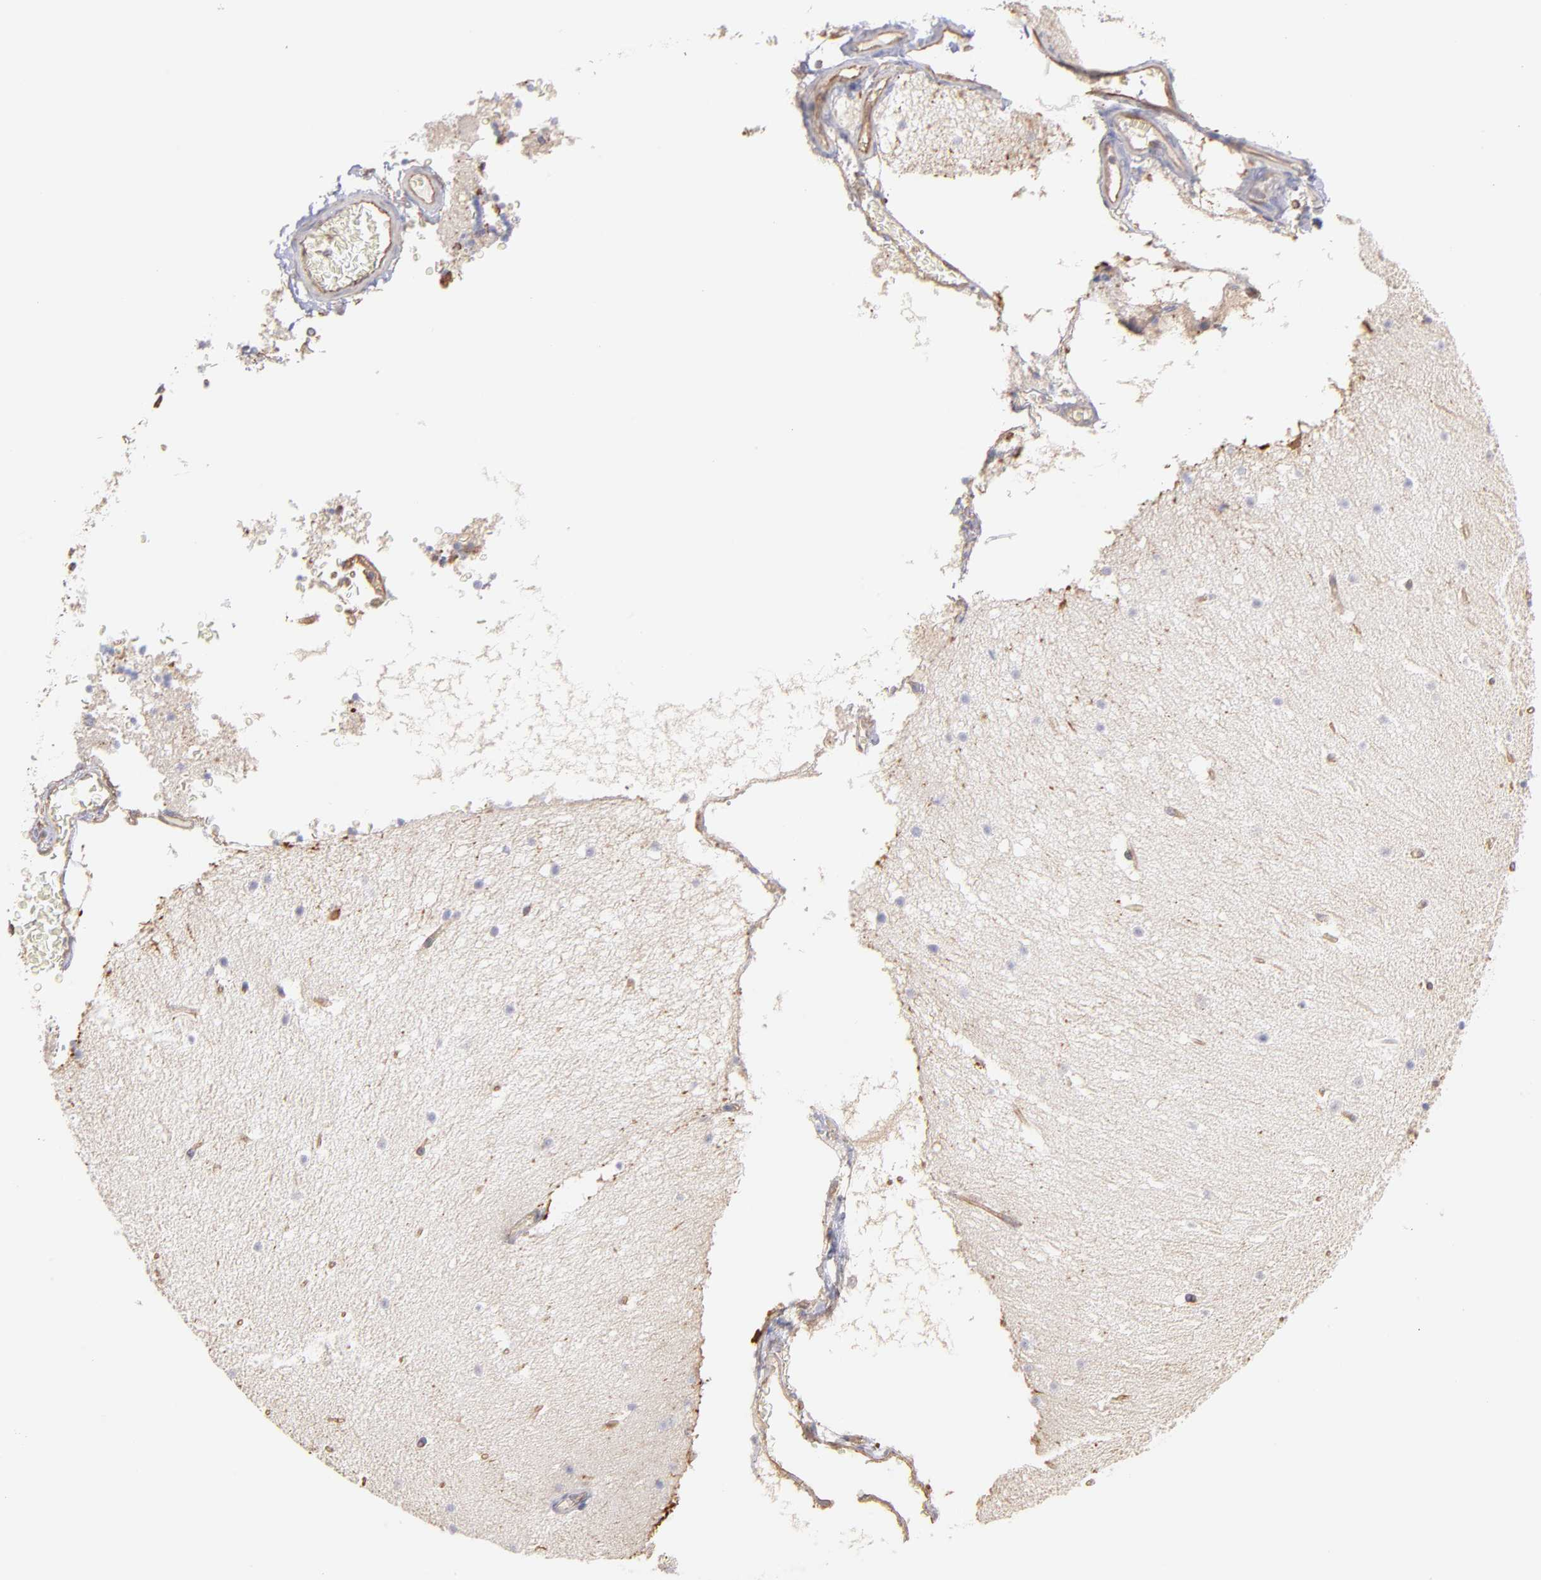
{"staining": {"intensity": "weak", "quantity": "25%-75%", "location": "cytoplasmic/membranous"}, "tissue": "cerebellum", "cell_type": "Cells in granular layer", "image_type": "normal", "snomed": [{"axis": "morphology", "description": "Normal tissue, NOS"}, {"axis": "topography", "description": "Cerebellum"}], "caption": "Immunohistochemical staining of normal human cerebellum shows low levels of weak cytoplasmic/membranous staining in about 25%-75% of cells in granular layer.", "gene": "PLEC", "patient": {"sex": "male", "age": 45}}